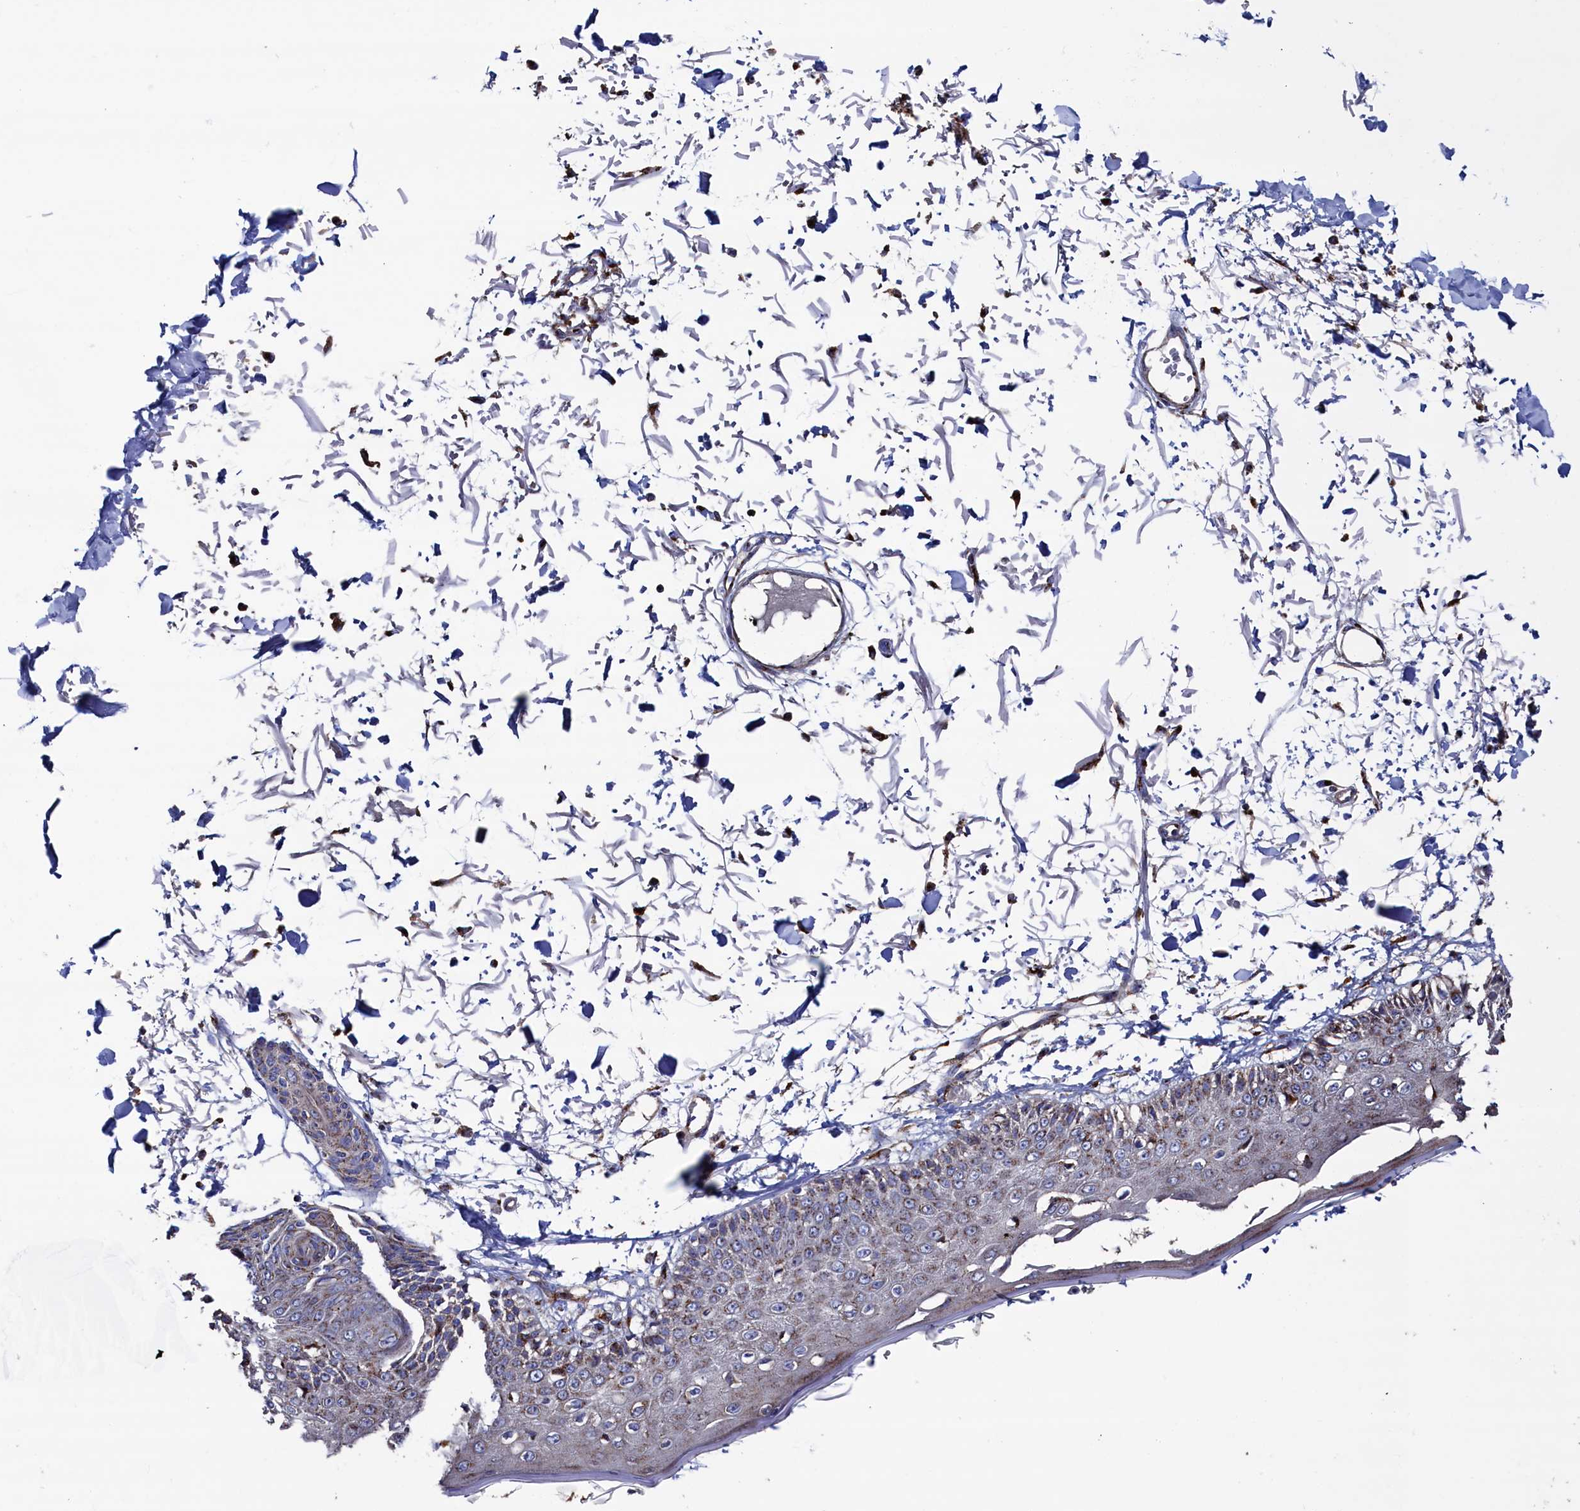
{"staining": {"intensity": "strong", "quantity": ">75%", "location": "cytoplasmic/membranous"}, "tissue": "skin", "cell_type": "Fibroblasts", "image_type": "normal", "snomed": [{"axis": "morphology", "description": "Normal tissue, NOS"}, {"axis": "morphology", "description": "Squamous cell carcinoma, NOS"}, {"axis": "topography", "description": "Skin"}, {"axis": "topography", "description": "Peripheral nerve tissue"}], "caption": "Strong cytoplasmic/membranous staining is appreciated in about >75% of fibroblasts in unremarkable skin.", "gene": "PRRC1", "patient": {"sex": "male", "age": 83}}